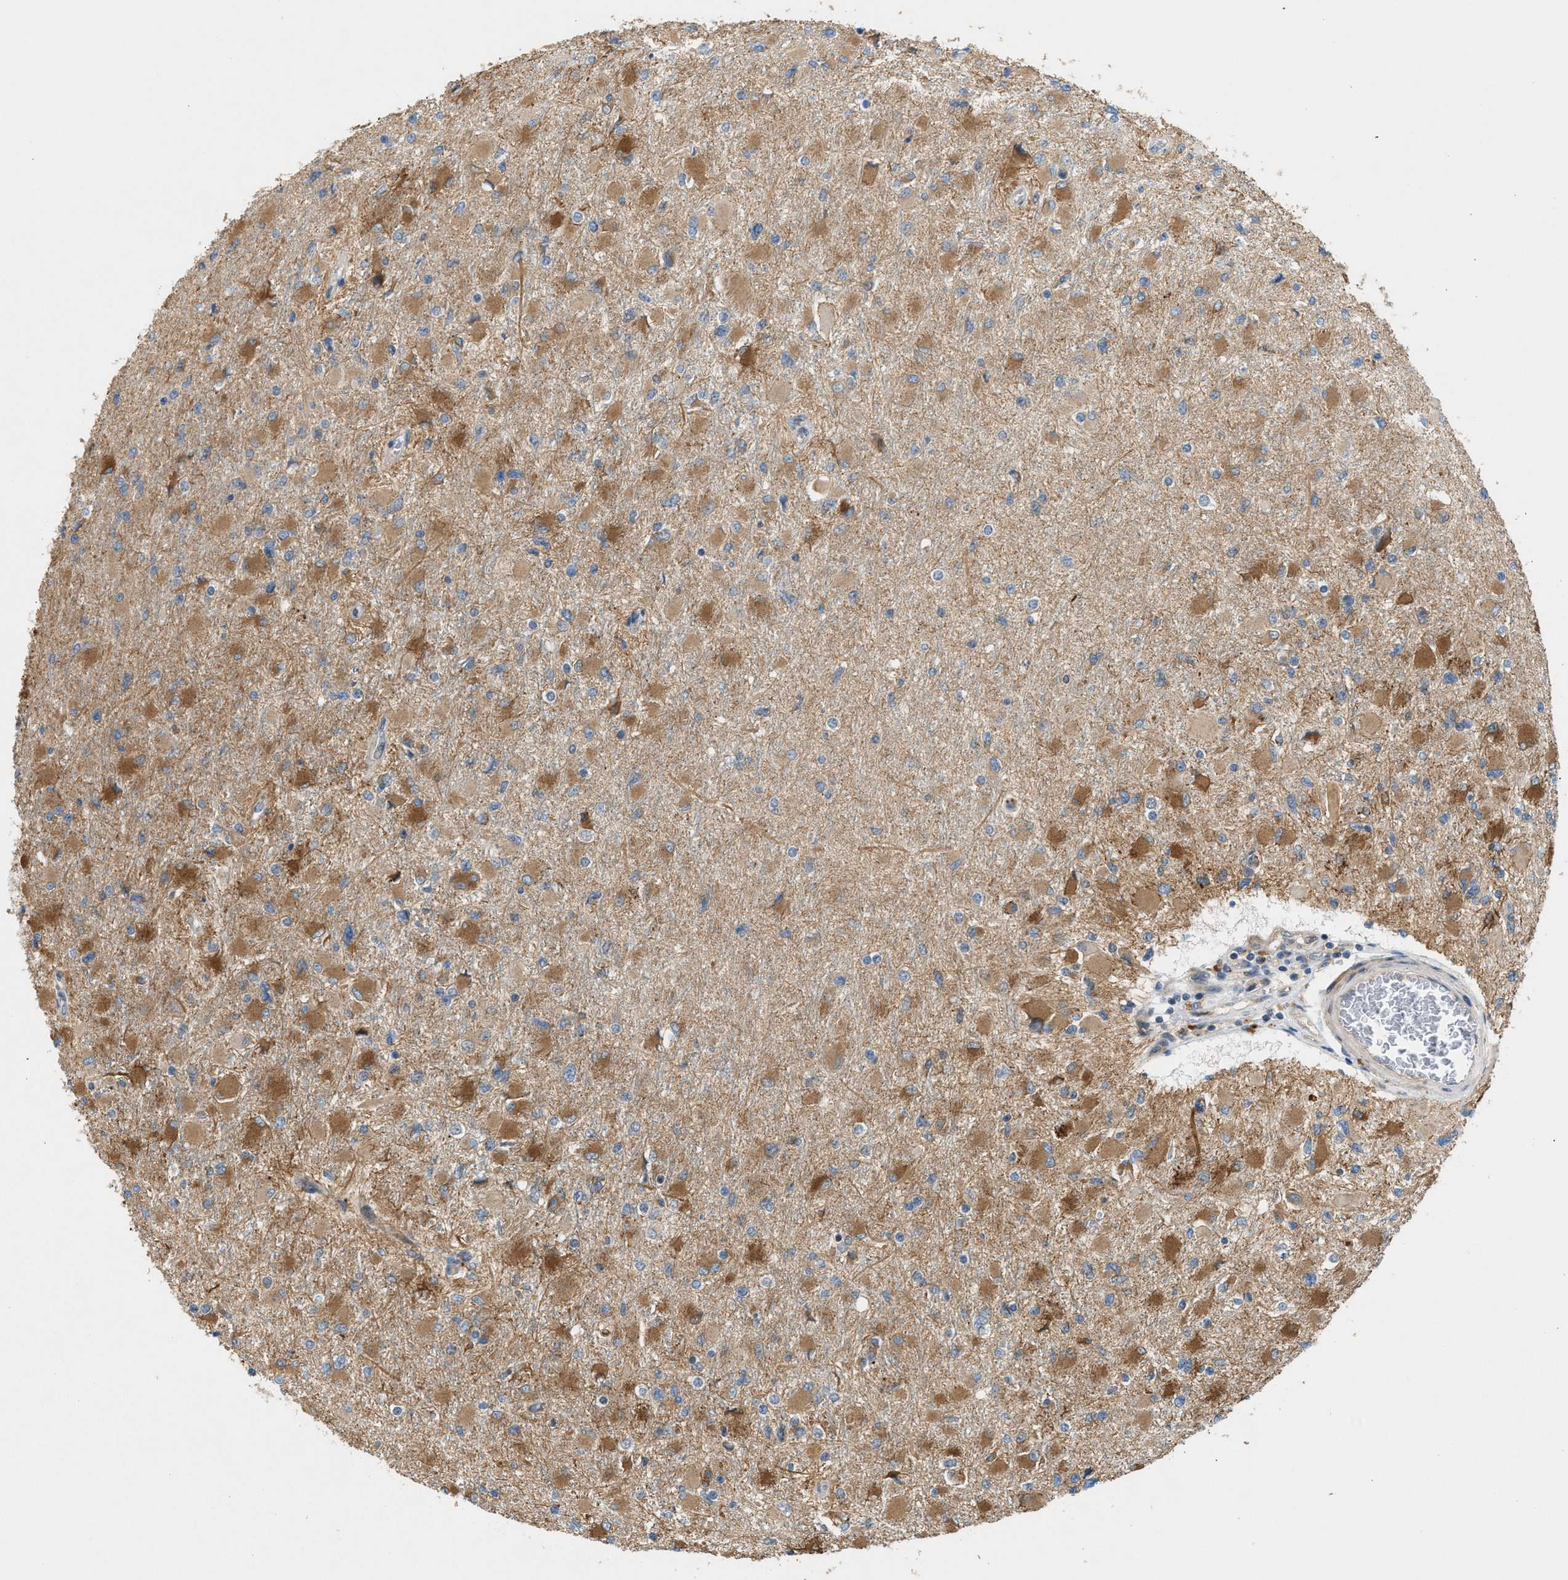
{"staining": {"intensity": "moderate", "quantity": ">75%", "location": "cytoplasmic/membranous"}, "tissue": "glioma", "cell_type": "Tumor cells", "image_type": "cancer", "snomed": [{"axis": "morphology", "description": "Glioma, malignant, High grade"}, {"axis": "topography", "description": "Cerebral cortex"}], "caption": "Human glioma stained with a protein marker exhibits moderate staining in tumor cells.", "gene": "PDCL", "patient": {"sex": "female", "age": 36}}